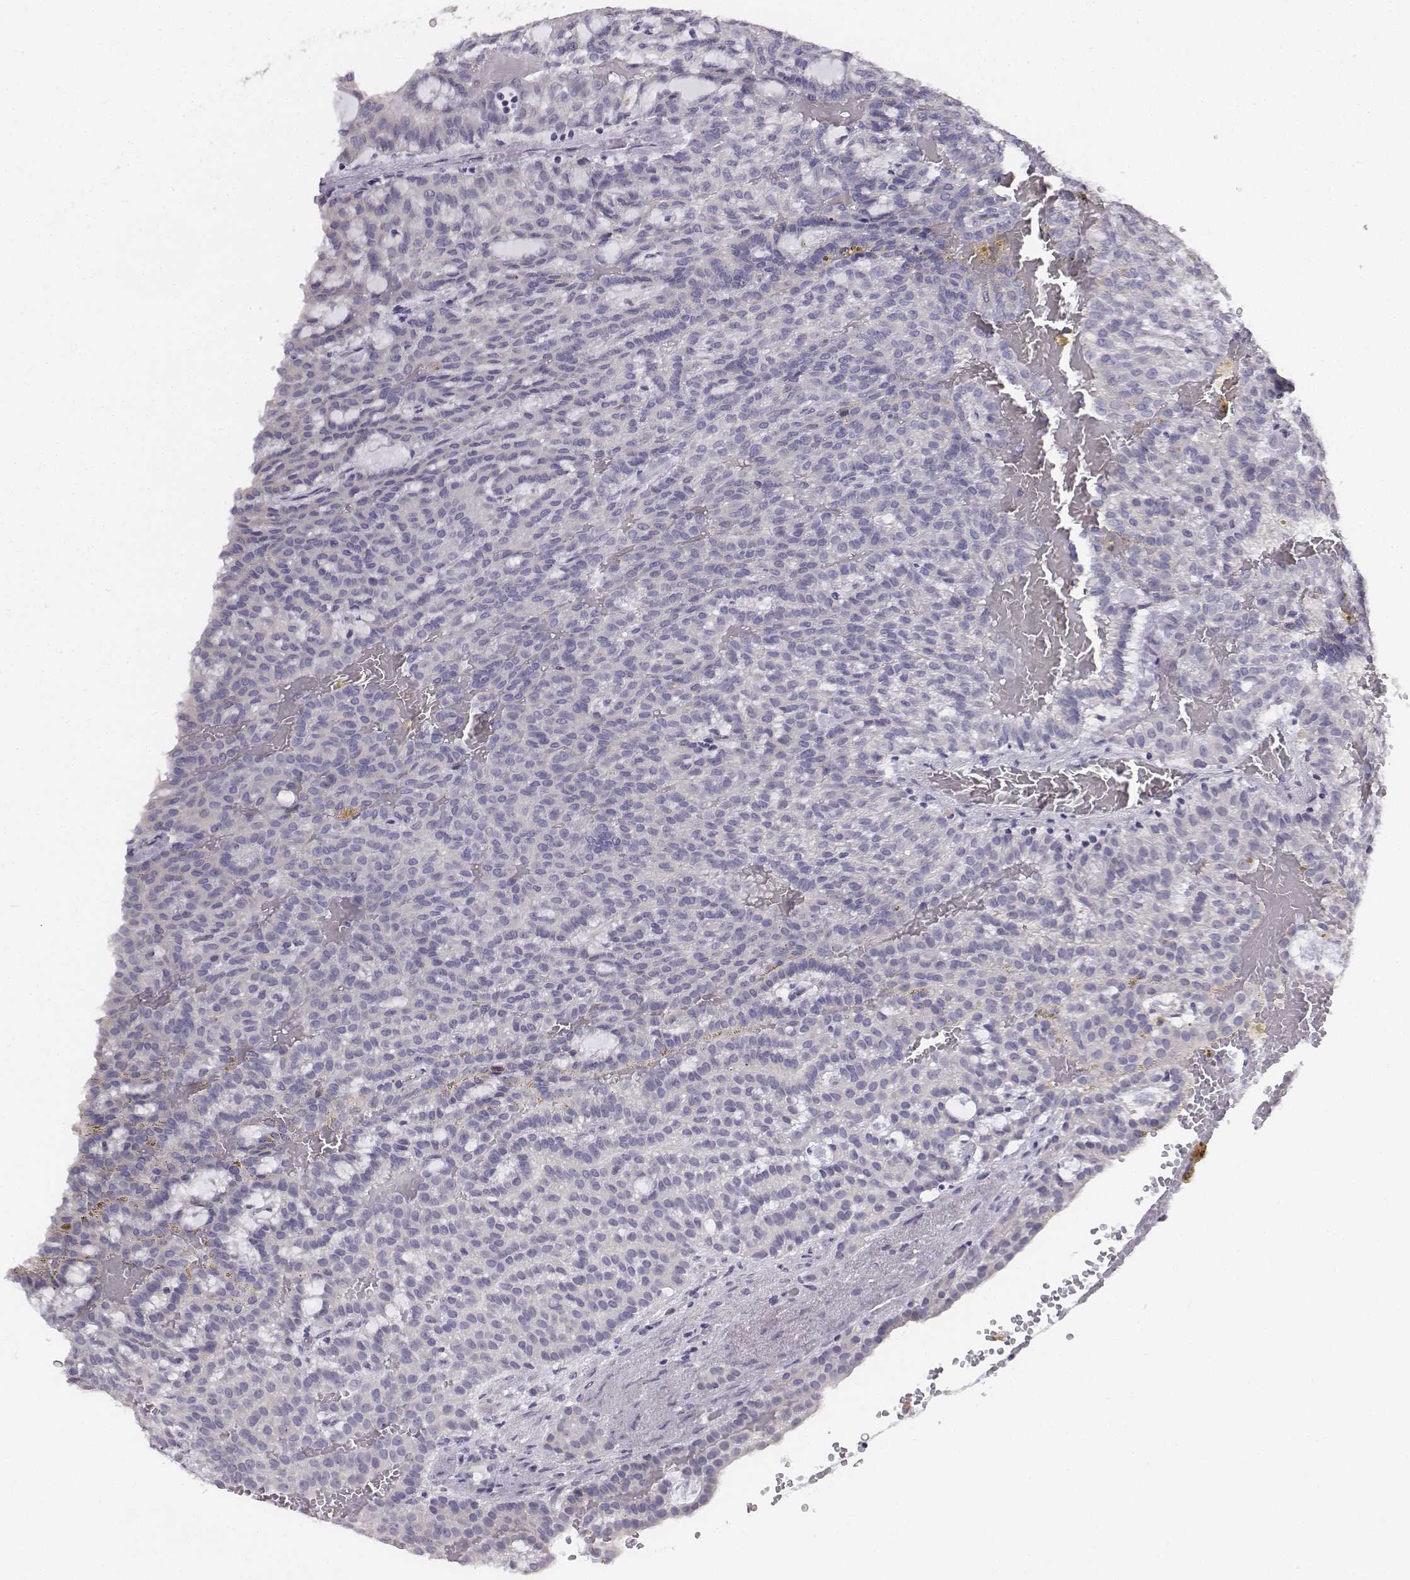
{"staining": {"intensity": "negative", "quantity": "none", "location": "none"}, "tissue": "renal cancer", "cell_type": "Tumor cells", "image_type": "cancer", "snomed": [{"axis": "morphology", "description": "Adenocarcinoma, NOS"}, {"axis": "topography", "description": "Kidney"}], "caption": "A micrograph of renal adenocarcinoma stained for a protein reveals no brown staining in tumor cells. (DAB (3,3'-diaminobenzidine) IHC with hematoxylin counter stain).", "gene": "PENK", "patient": {"sex": "male", "age": 63}}